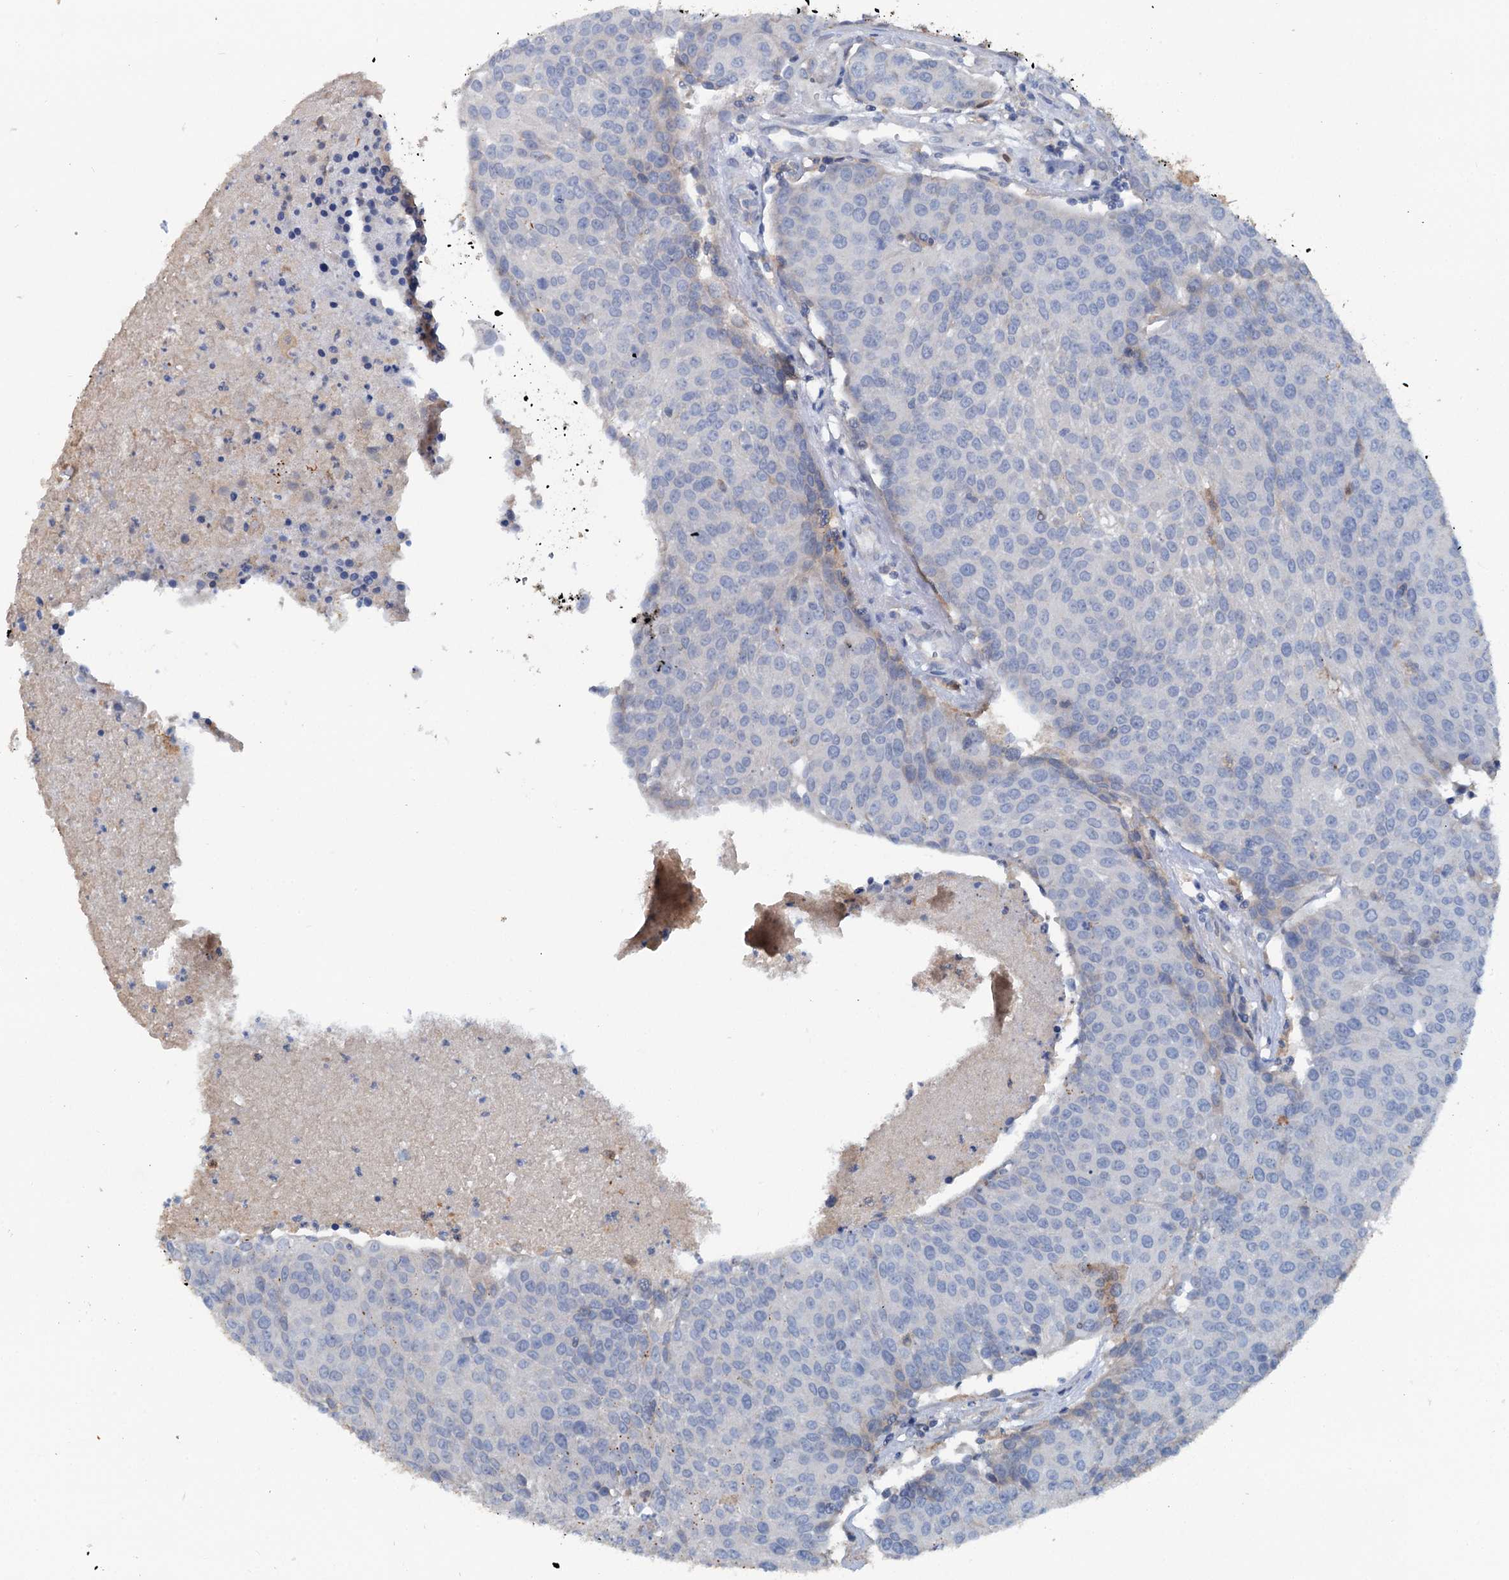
{"staining": {"intensity": "negative", "quantity": "none", "location": "none"}, "tissue": "urothelial cancer", "cell_type": "Tumor cells", "image_type": "cancer", "snomed": [{"axis": "morphology", "description": "Urothelial carcinoma, High grade"}, {"axis": "topography", "description": "Urinary bladder"}], "caption": "The IHC photomicrograph has no significant positivity in tumor cells of urothelial cancer tissue.", "gene": "IL17RD", "patient": {"sex": "female", "age": 85}}